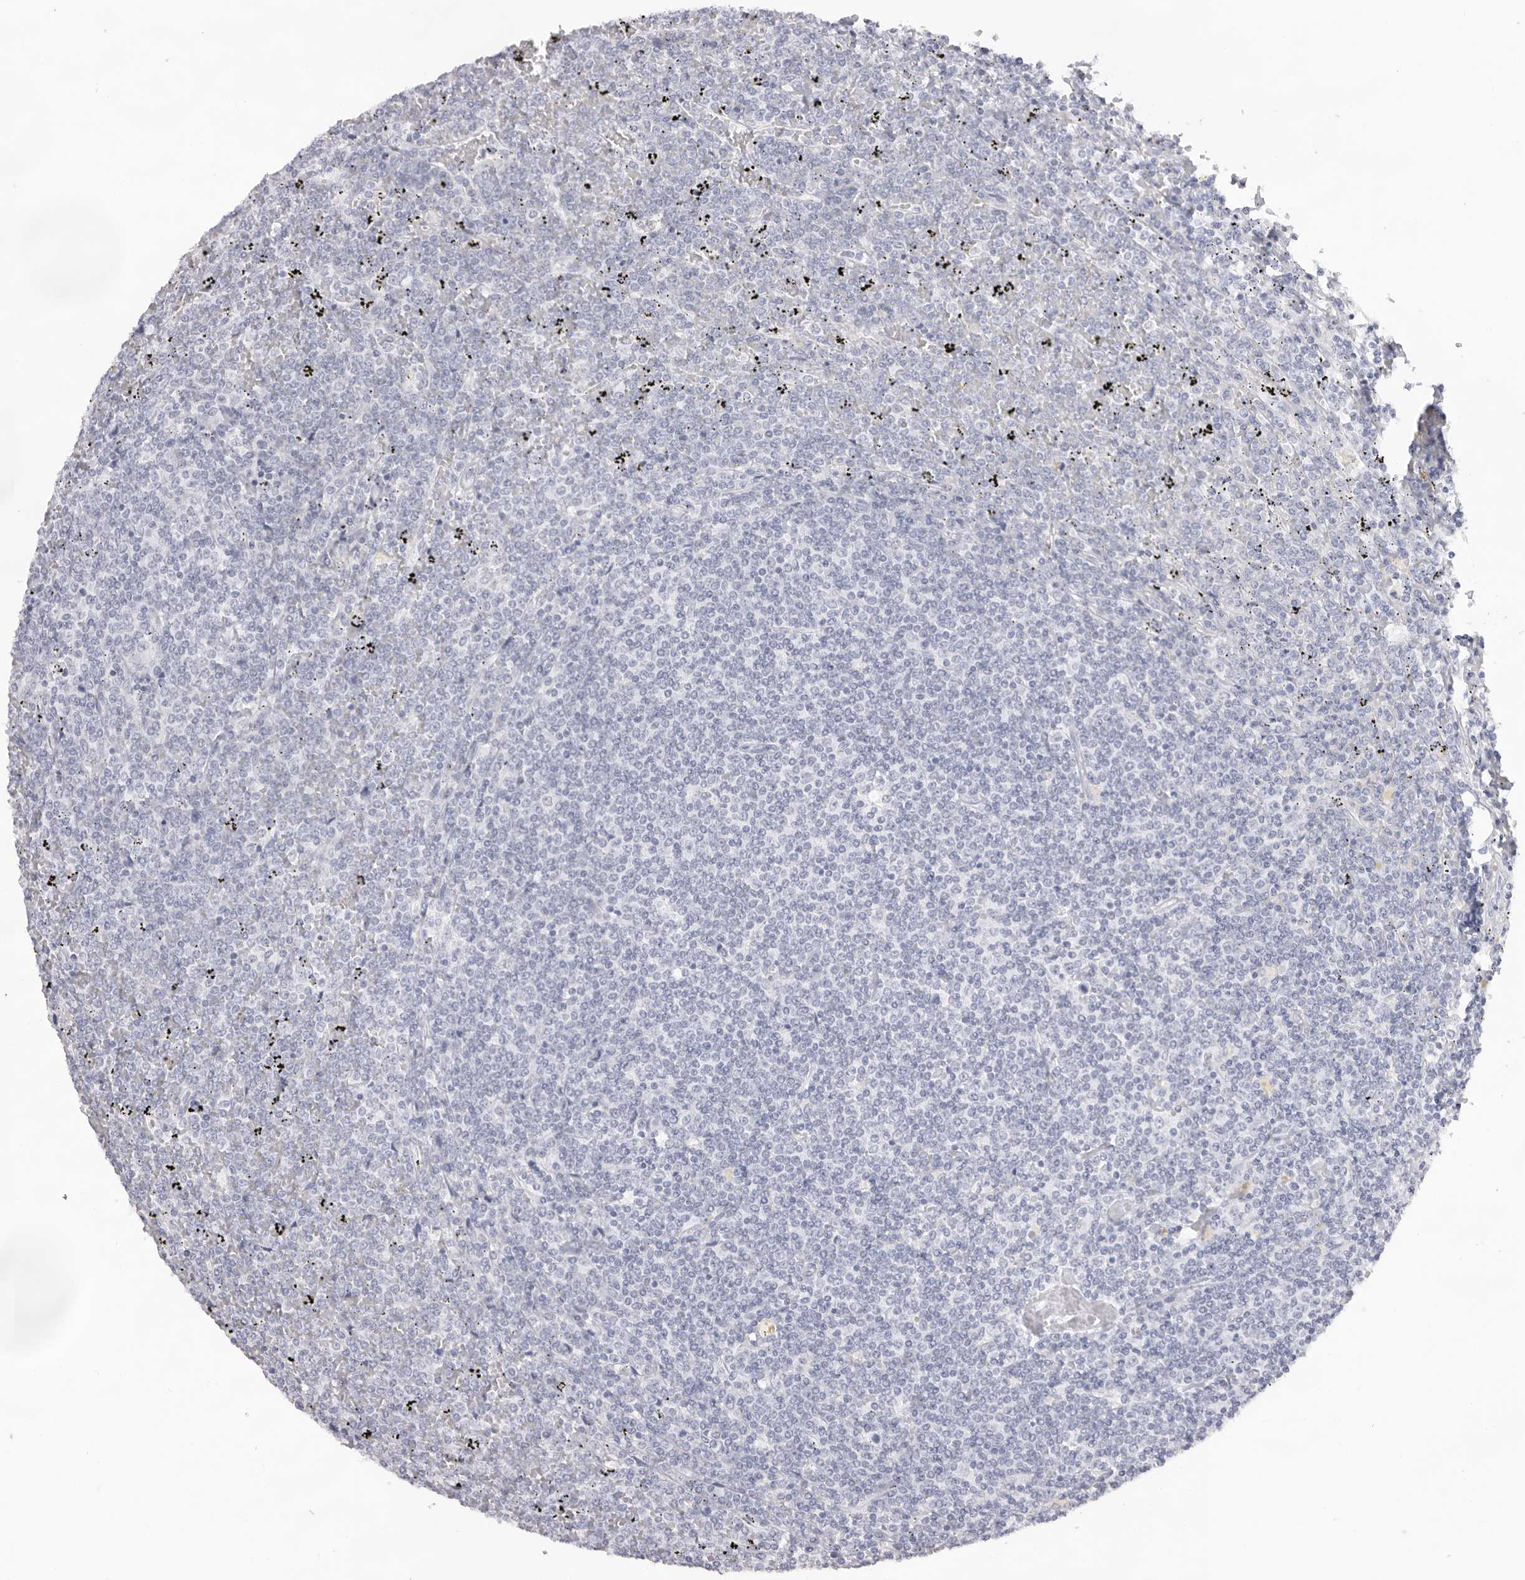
{"staining": {"intensity": "negative", "quantity": "none", "location": "none"}, "tissue": "lymphoma", "cell_type": "Tumor cells", "image_type": "cancer", "snomed": [{"axis": "morphology", "description": "Malignant lymphoma, non-Hodgkin's type, Low grade"}, {"axis": "topography", "description": "Spleen"}], "caption": "IHC photomicrograph of malignant lymphoma, non-Hodgkin's type (low-grade) stained for a protein (brown), which demonstrates no staining in tumor cells. (DAB (3,3'-diaminobenzidine) immunohistochemistry with hematoxylin counter stain).", "gene": "KLK12", "patient": {"sex": "female", "age": 19}}